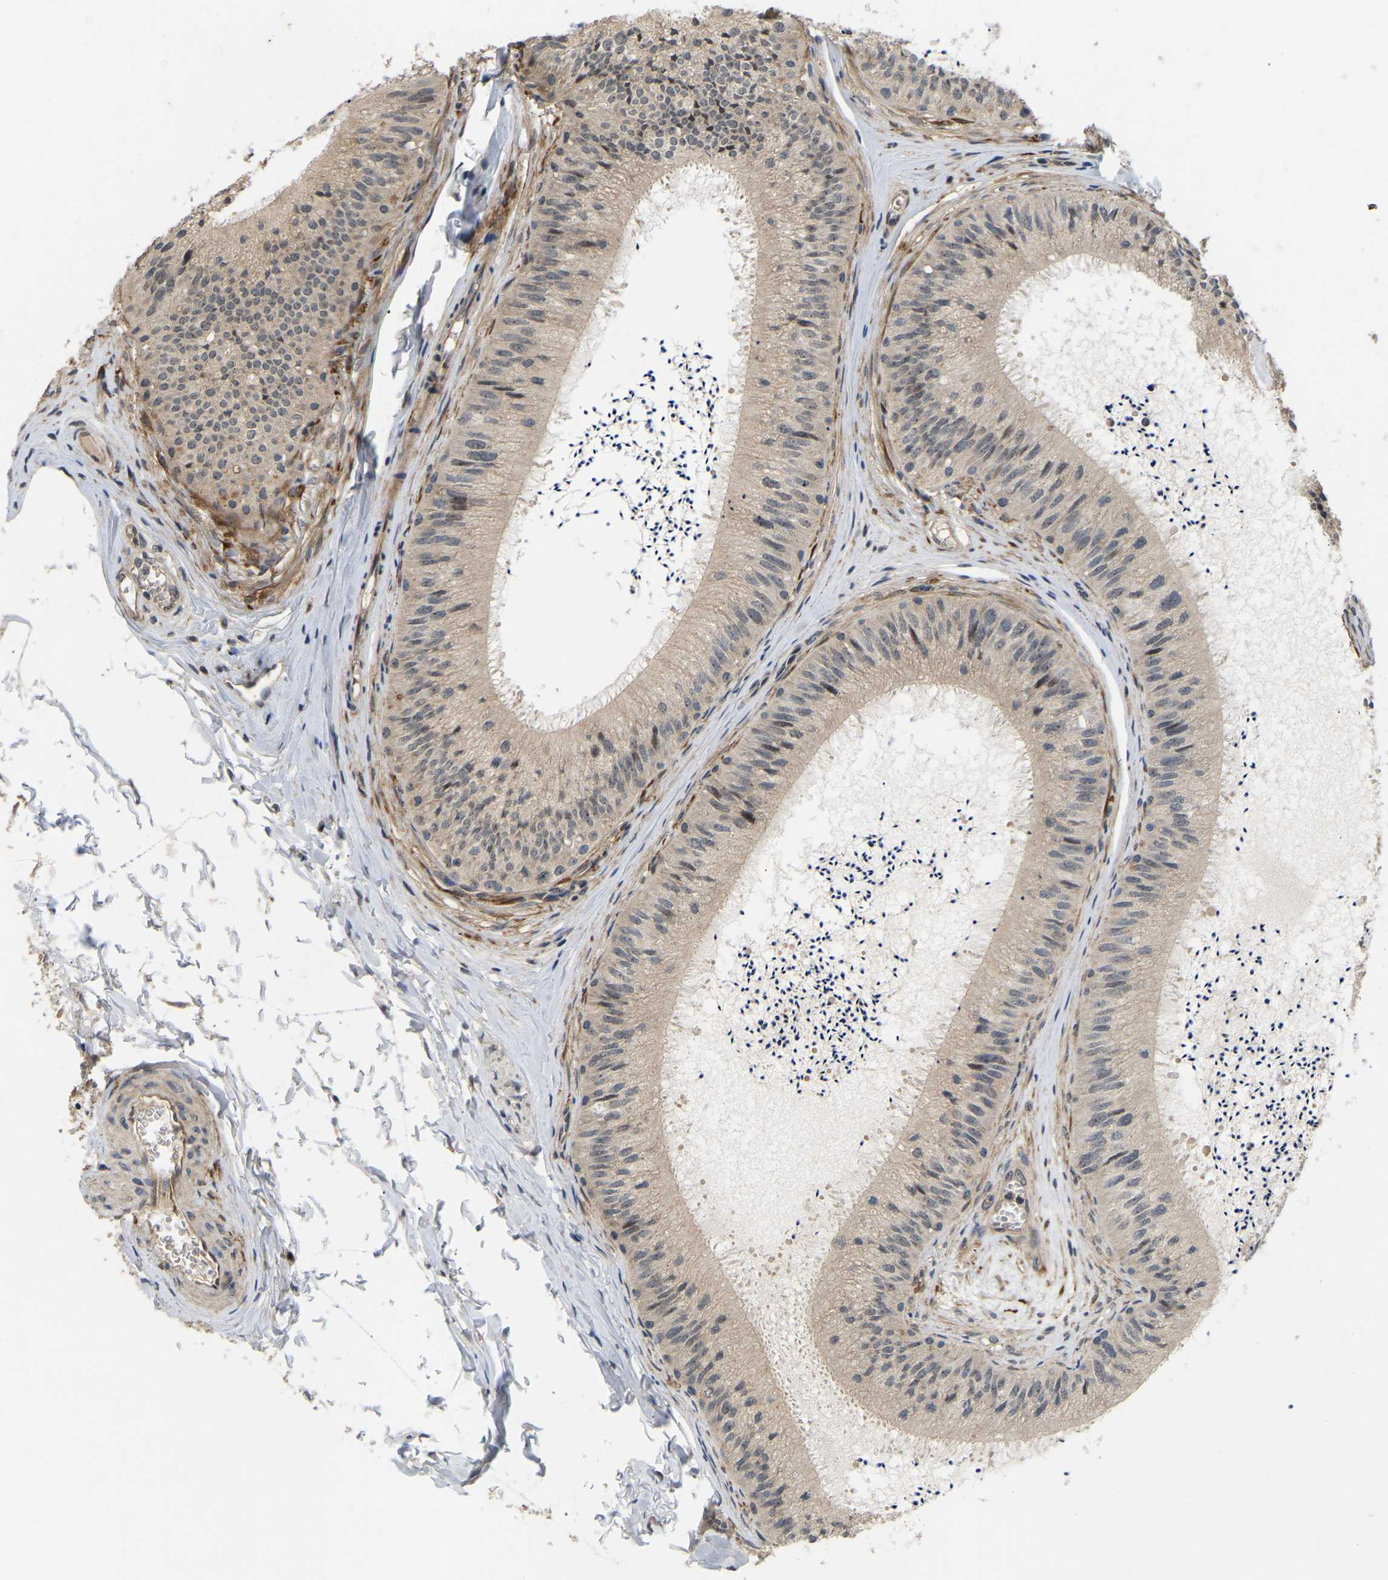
{"staining": {"intensity": "weak", "quantity": ">75%", "location": "cytoplasmic/membranous,nuclear"}, "tissue": "epididymis", "cell_type": "Glandular cells", "image_type": "normal", "snomed": [{"axis": "morphology", "description": "Normal tissue, NOS"}, {"axis": "topography", "description": "Epididymis"}], "caption": "A low amount of weak cytoplasmic/membranous,nuclear expression is present in about >75% of glandular cells in unremarkable epididymis.", "gene": "LIMK2", "patient": {"sex": "male", "age": 31}}